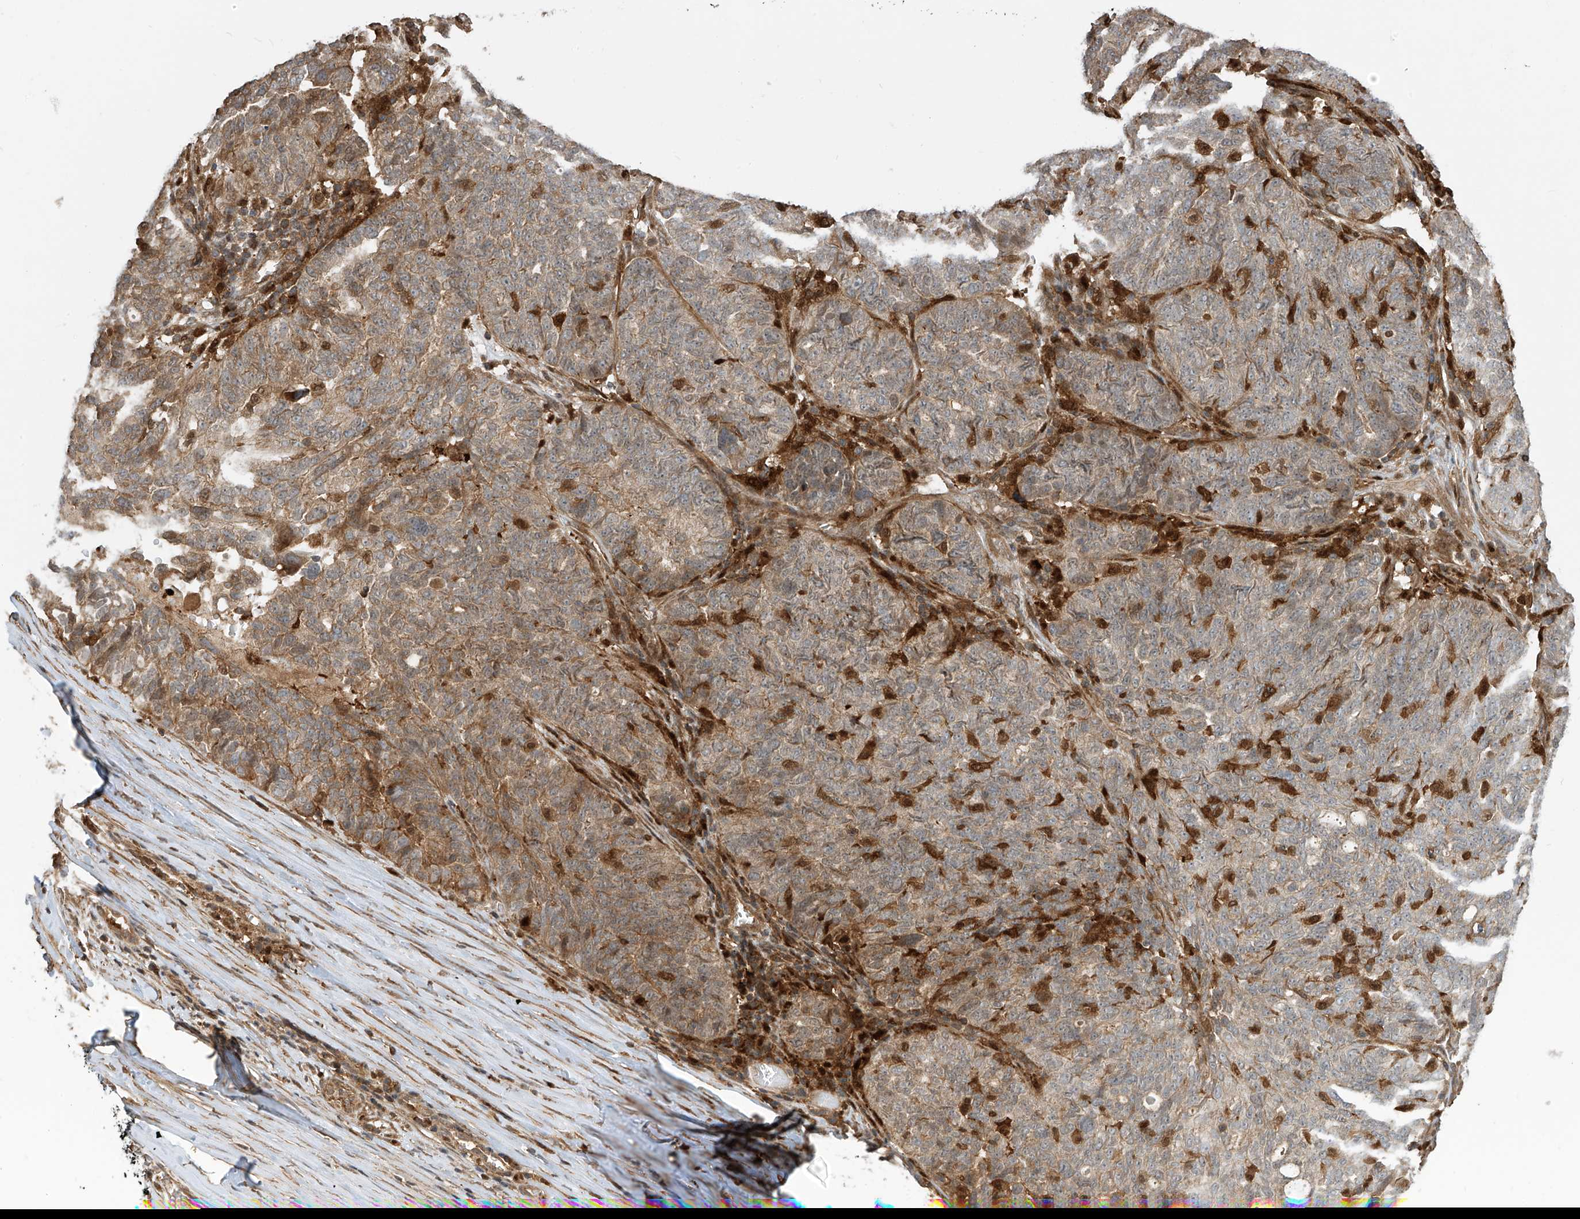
{"staining": {"intensity": "weak", "quantity": ">75%", "location": "cytoplasmic/membranous"}, "tissue": "ovarian cancer", "cell_type": "Tumor cells", "image_type": "cancer", "snomed": [{"axis": "morphology", "description": "Cystadenocarcinoma, serous, NOS"}, {"axis": "topography", "description": "Ovary"}], "caption": "Ovarian cancer (serous cystadenocarcinoma) stained with IHC reveals weak cytoplasmic/membranous positivity in about >75% of tumor cells.", "gene": "ATAD2B", "patient": {"sex": "female", "age": 59}}